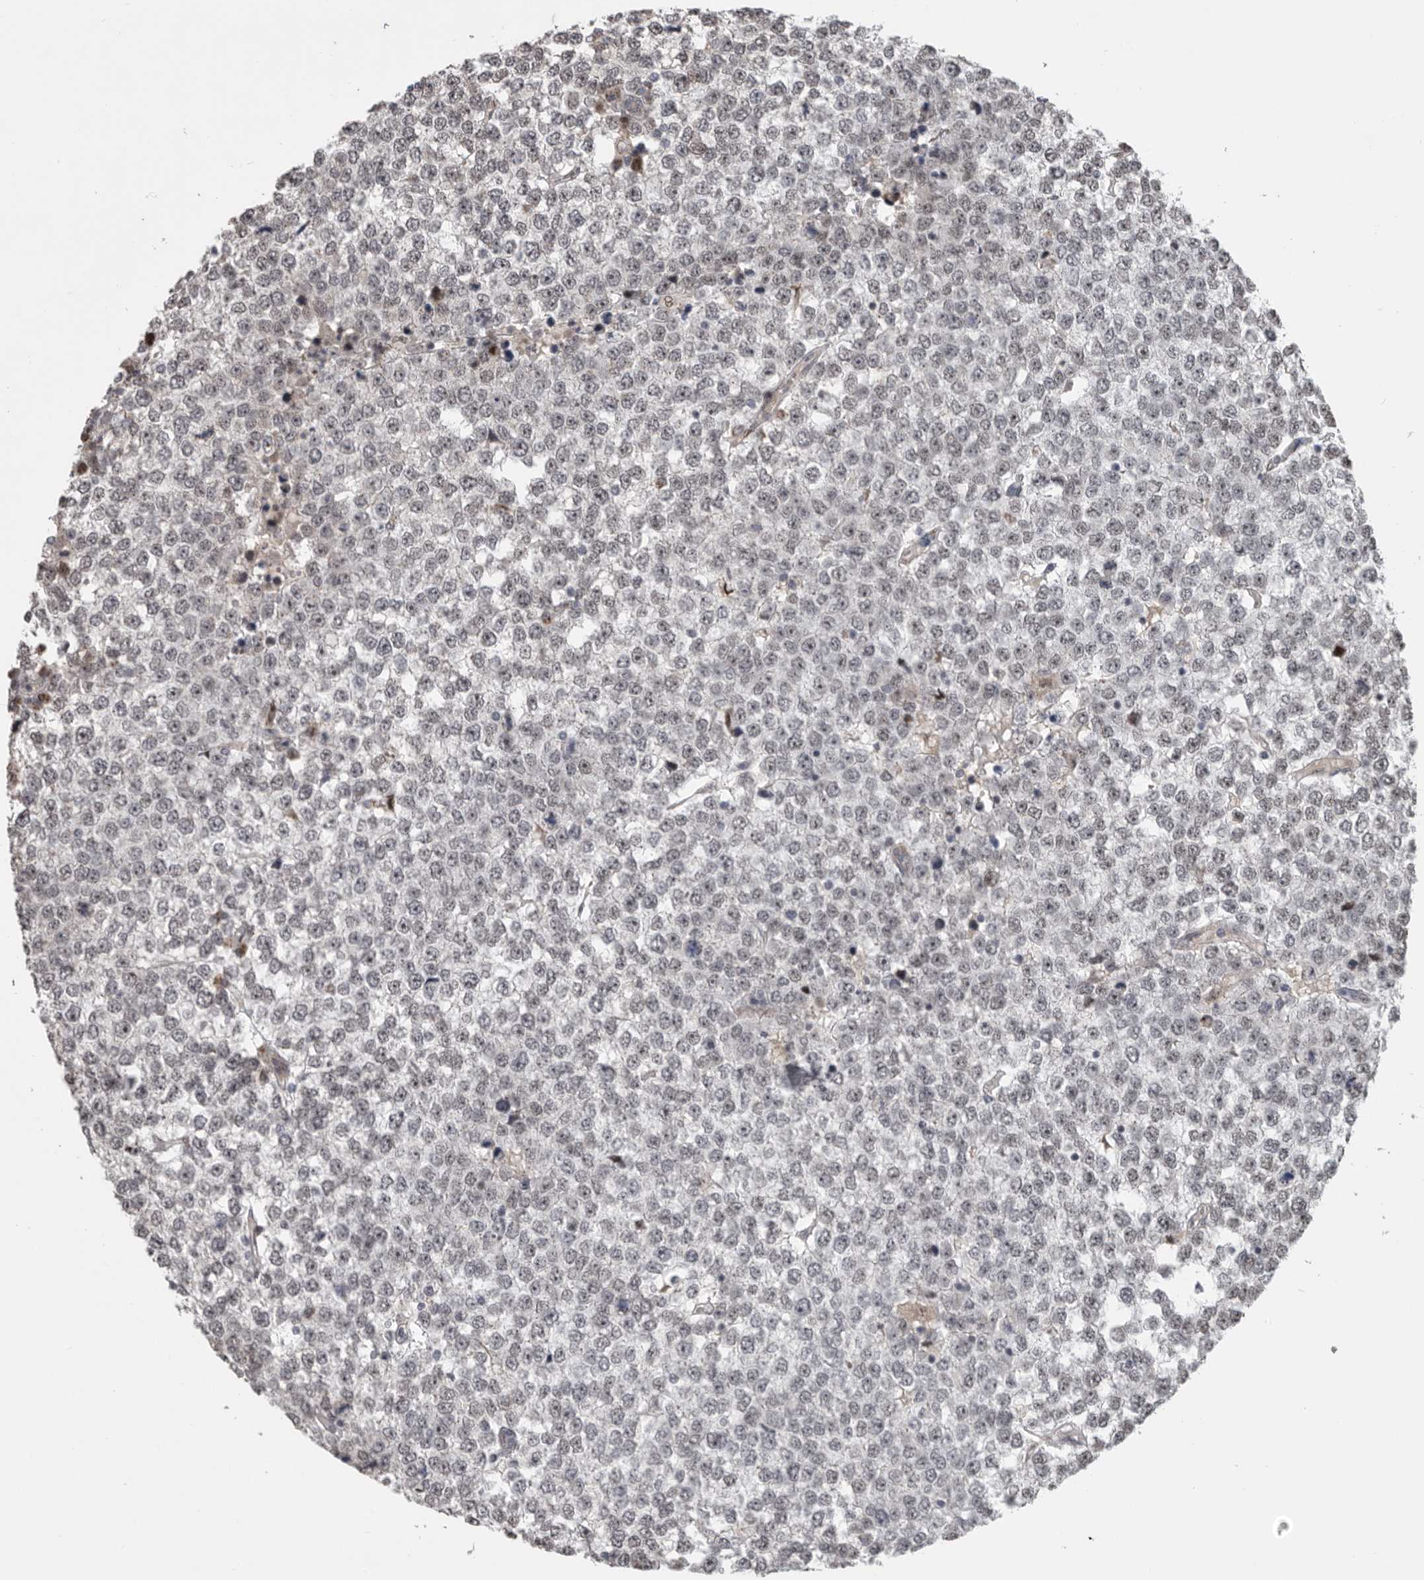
{"staining": {"intensity": "moderate", "quantity": "<25%", "location": "nuclear"}, "tissue": "testis cancer", "cell_type": "Tumor cells", "image_type": "cancer", "snomed": [{"axis": "morphology", "description": "Seminoma, NOS"}, {"axis": "topography", "description": "Testis"}], "caption": "Testis cancer stained with a brown dye exhibits moderate nuclear positive staining in about <25% of tumor cells.", "gene": "PCMTD1", "patient": {"sex": "male", "age": 65}}